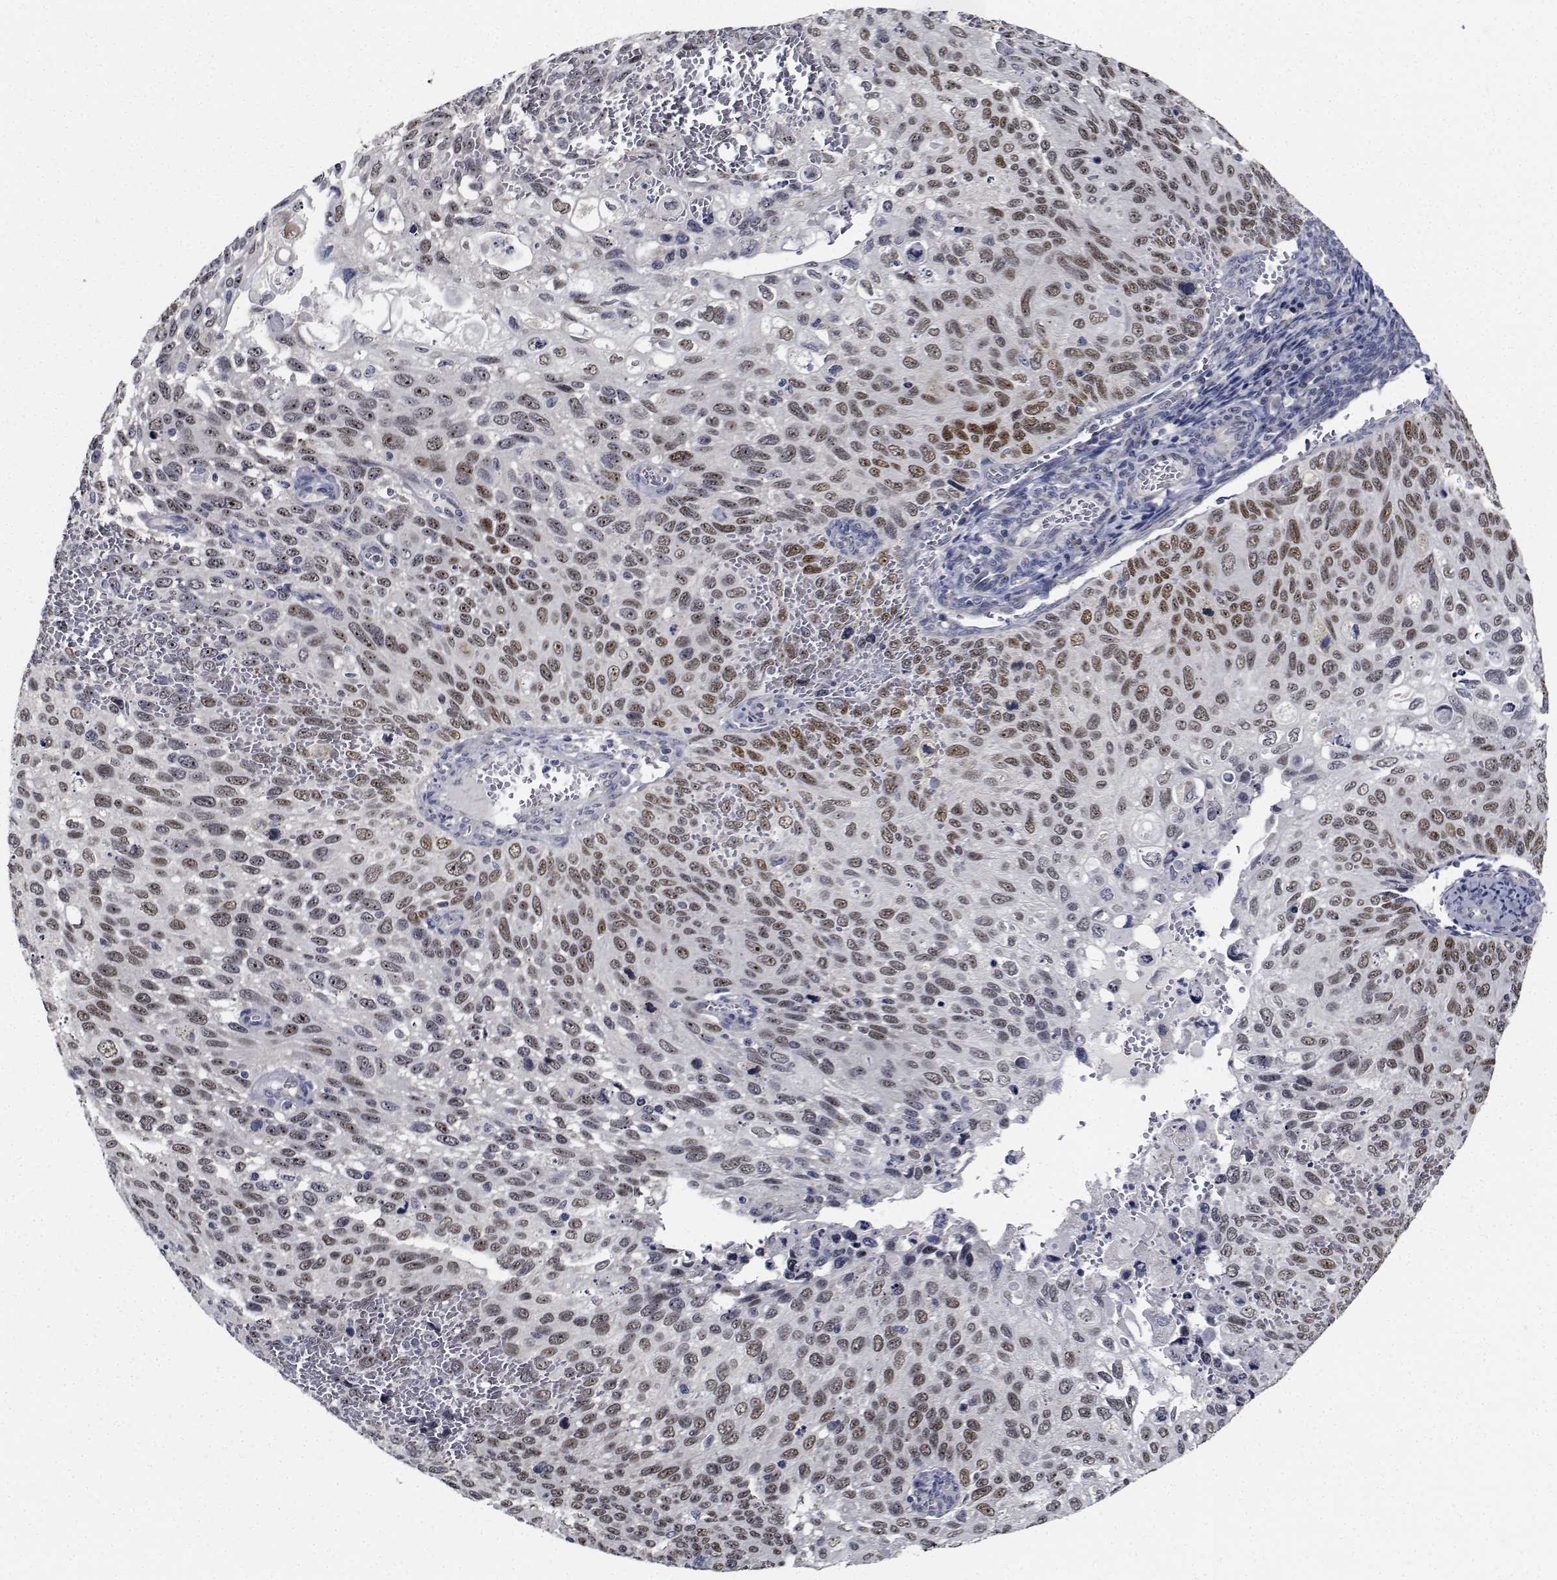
{"staining": {"intensity": "moderate", "quantity": ">75%", "location": "nuclear"}, "tissue": "cervical cancer", "cell_type": "Tumor cells", "image_type": "cancer", "snomed": [{"axis": "morphology", "description": "Squamous cell carcinoma, NOS"}, {"axis": "topography", "description": "Cervix"}], "caption": "Cervical cancer (squamous cell carcinoma) was stained to show a protein in brown. There is medium levels of moderate nuclear positivity in about >75% of tumor cells.", "gene": "NVL", "patient": {"sex": "female", "age": 70}}